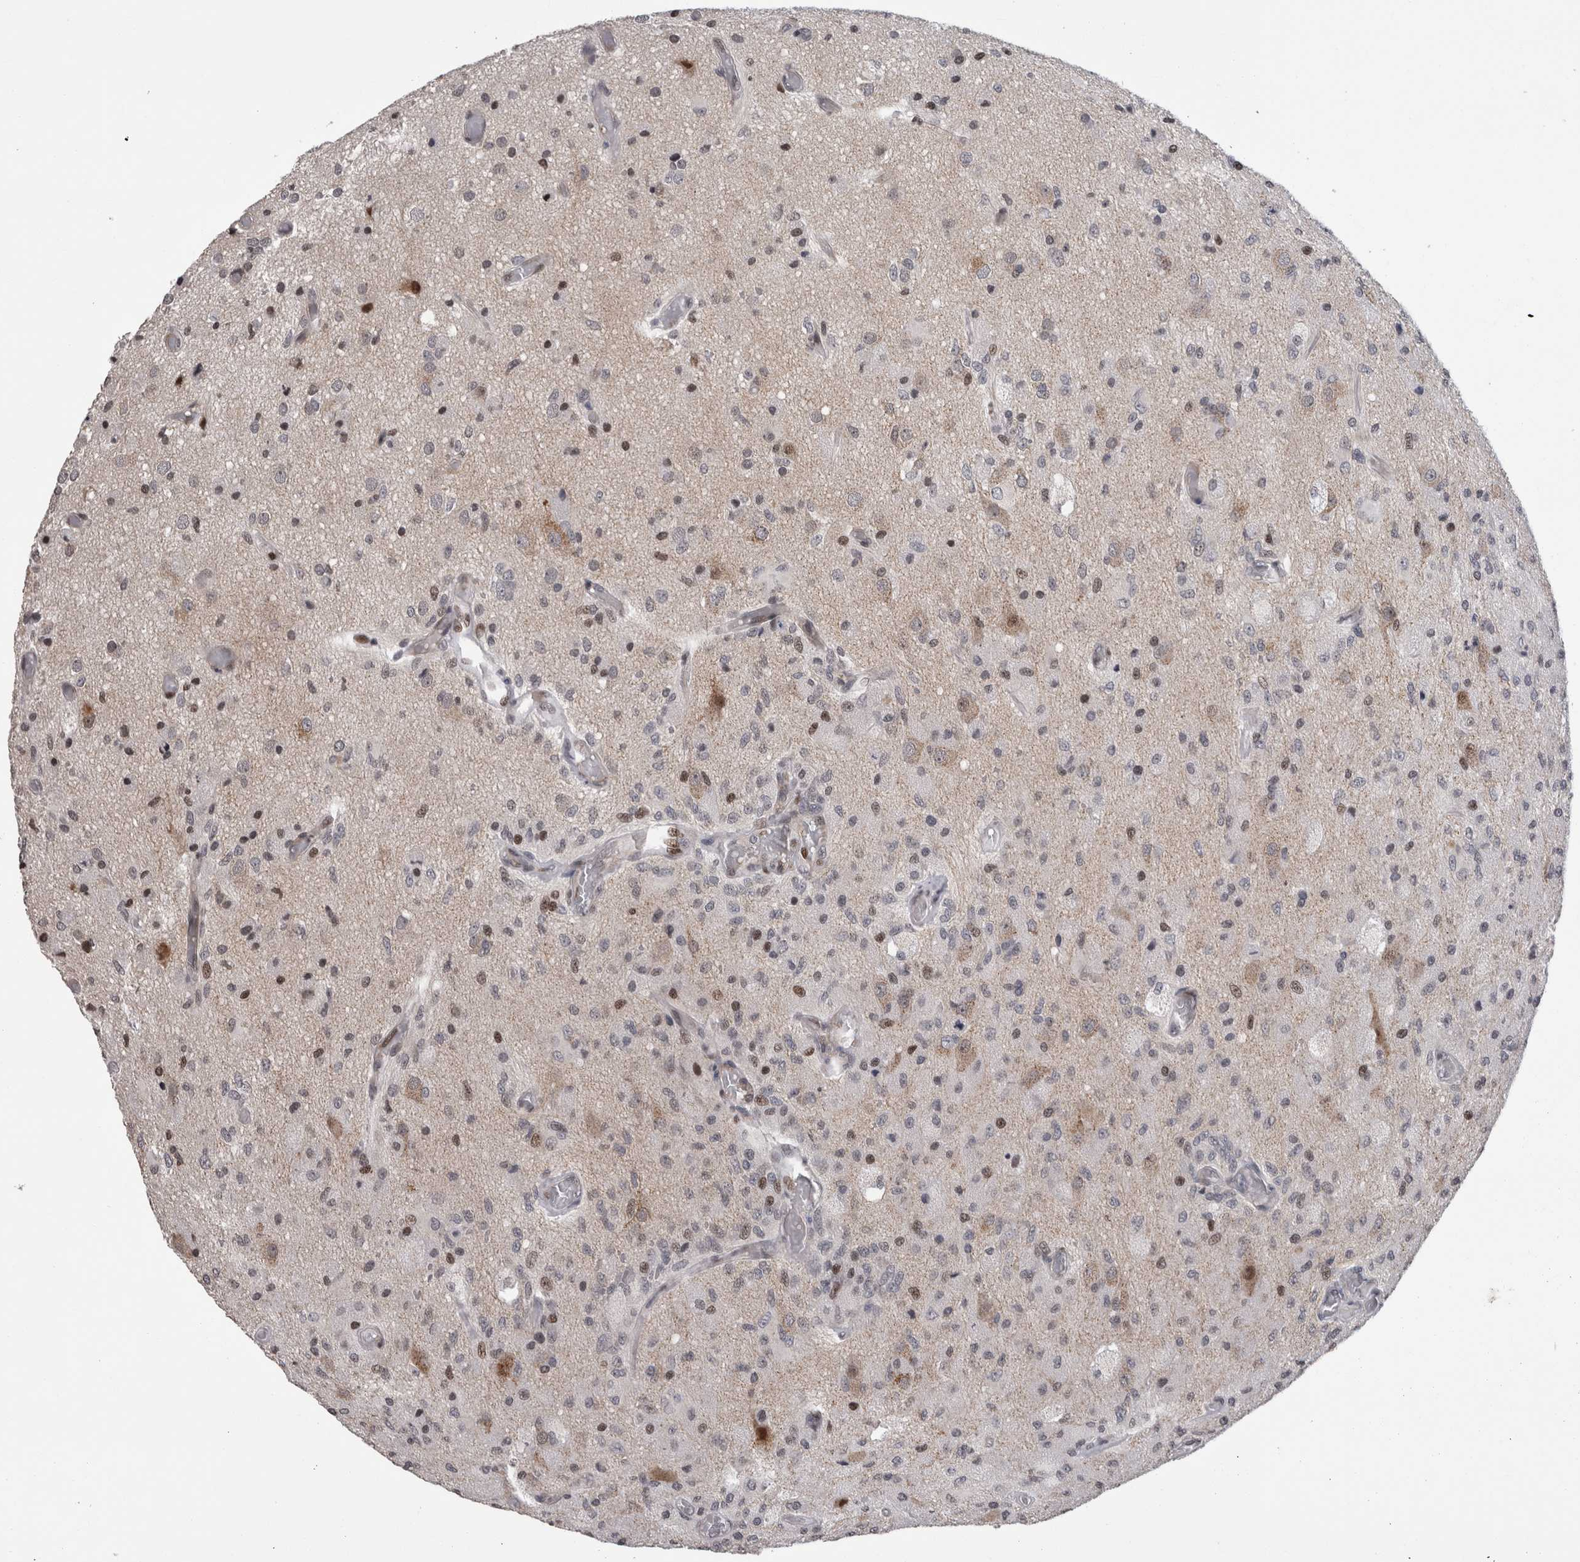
{"staining": {"intensity": "weak", "quantity": "<25%", "location": "nuclear"}, "tissue": "glioma", "cell_type": "Tumor cells", "image_type": "cancer", "snomed": [{"axis": "morphology", "description": "Normal tissue, NOS"}, {"axis": "morphology", "description": "Glioma, malignant, High grade"}, {"axis": "topography", "description": "Cerebral cortex"}], "caption": "The histopathology image exhibits no staining of tumor cells in glioma. (Stains: DAB immunohistochemistry with hematoxylin counter stain, Microscopy: brightfield microscopy at high magnification).", "gene": "ZBTB11", "patient": {"sex": "male", "age": 77}}